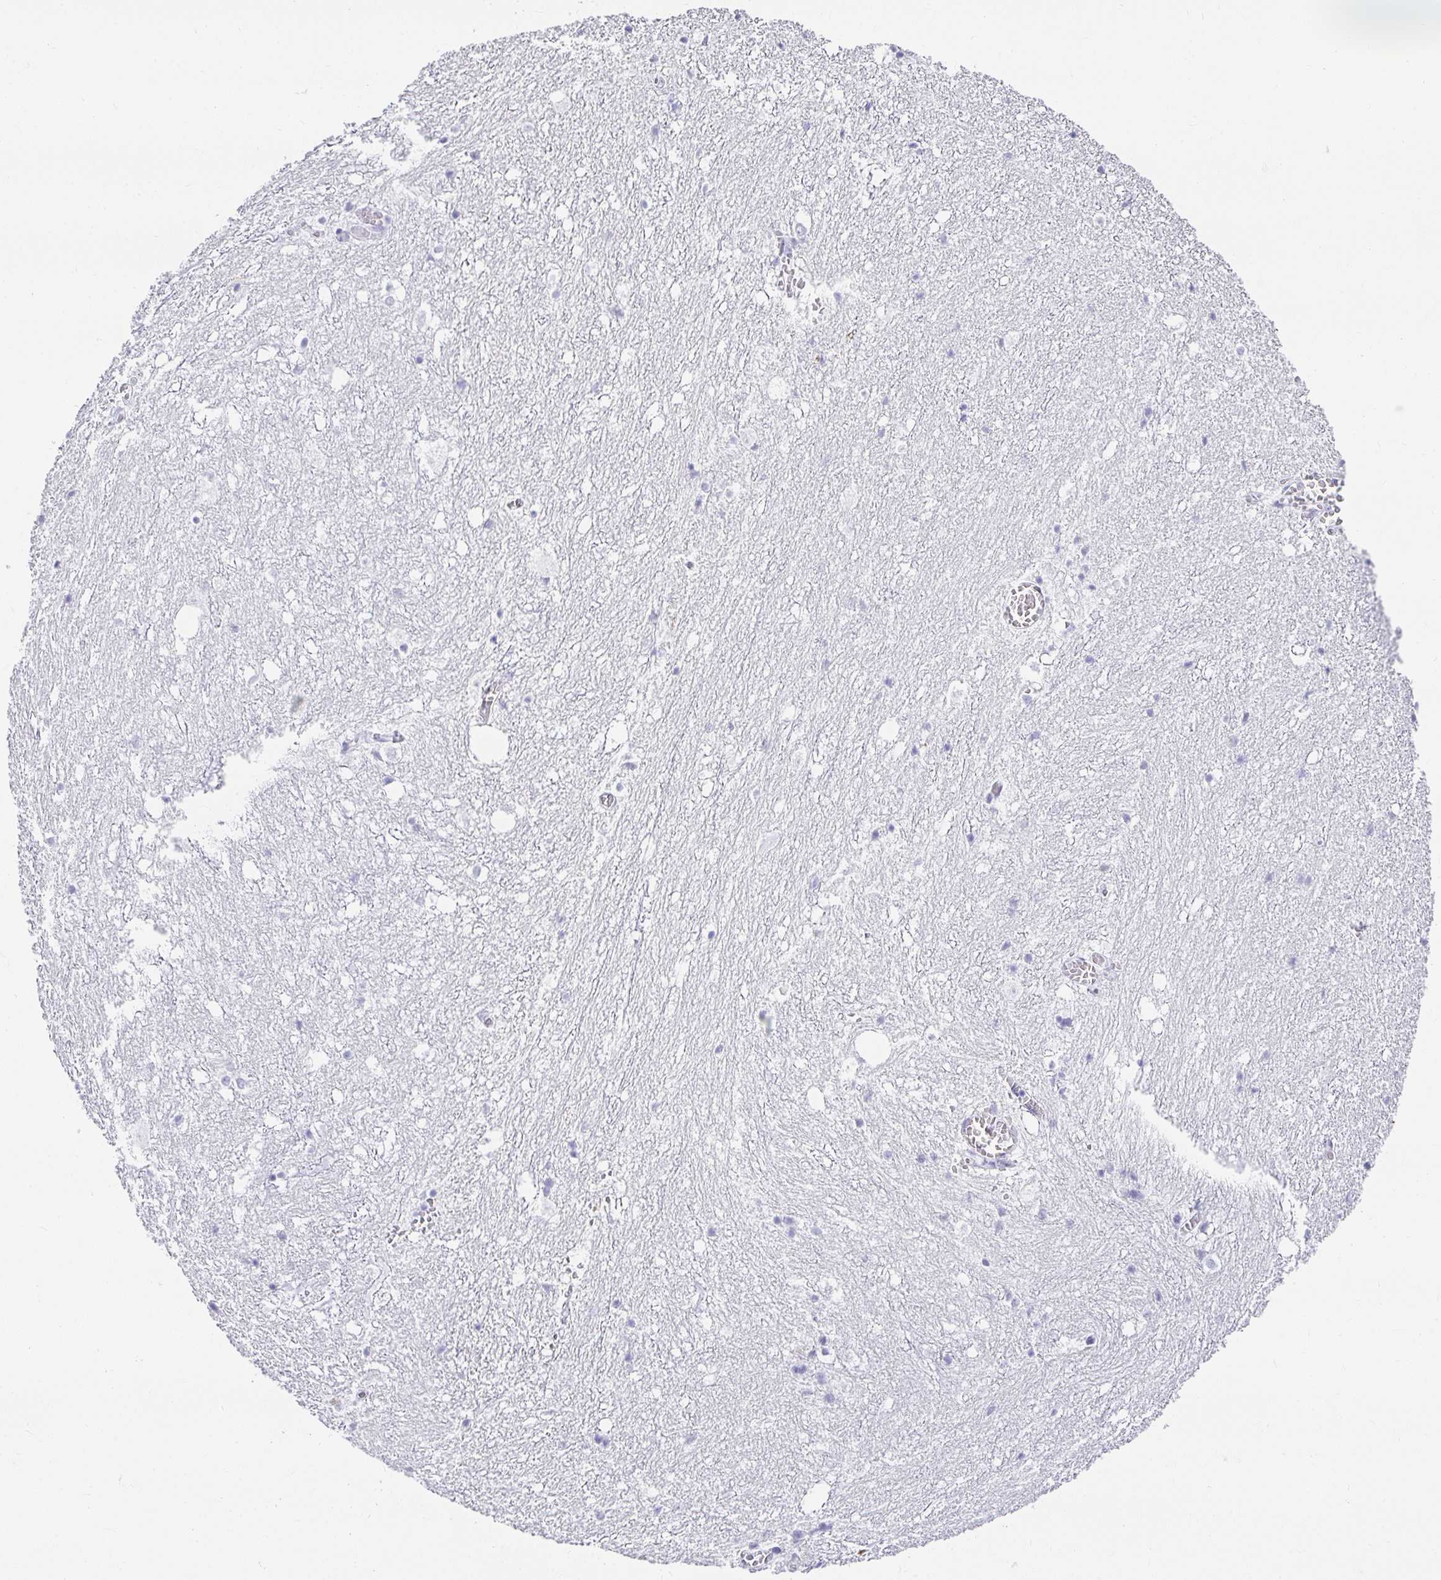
{"staining": {"intensity": "negative", "quantity": "none", "location": "none"}, "tissue": "hippocampus", "cell_type": "Glial cells", "image_type": "normal", "snomed": [{"axis": "morphology", "description": "Normal tissue, NOS"}, {"axis": "topography", "description": "Hippocampus"}], "caption": "Immunohistochemistry image of benign hippocampus stained for a protein (brown), which reveals no expression in glial cells. (IHC, brightfield microscopy, high magnification).", "gene": "CHAT", "patient": {"sex": "female", "age": 52}}